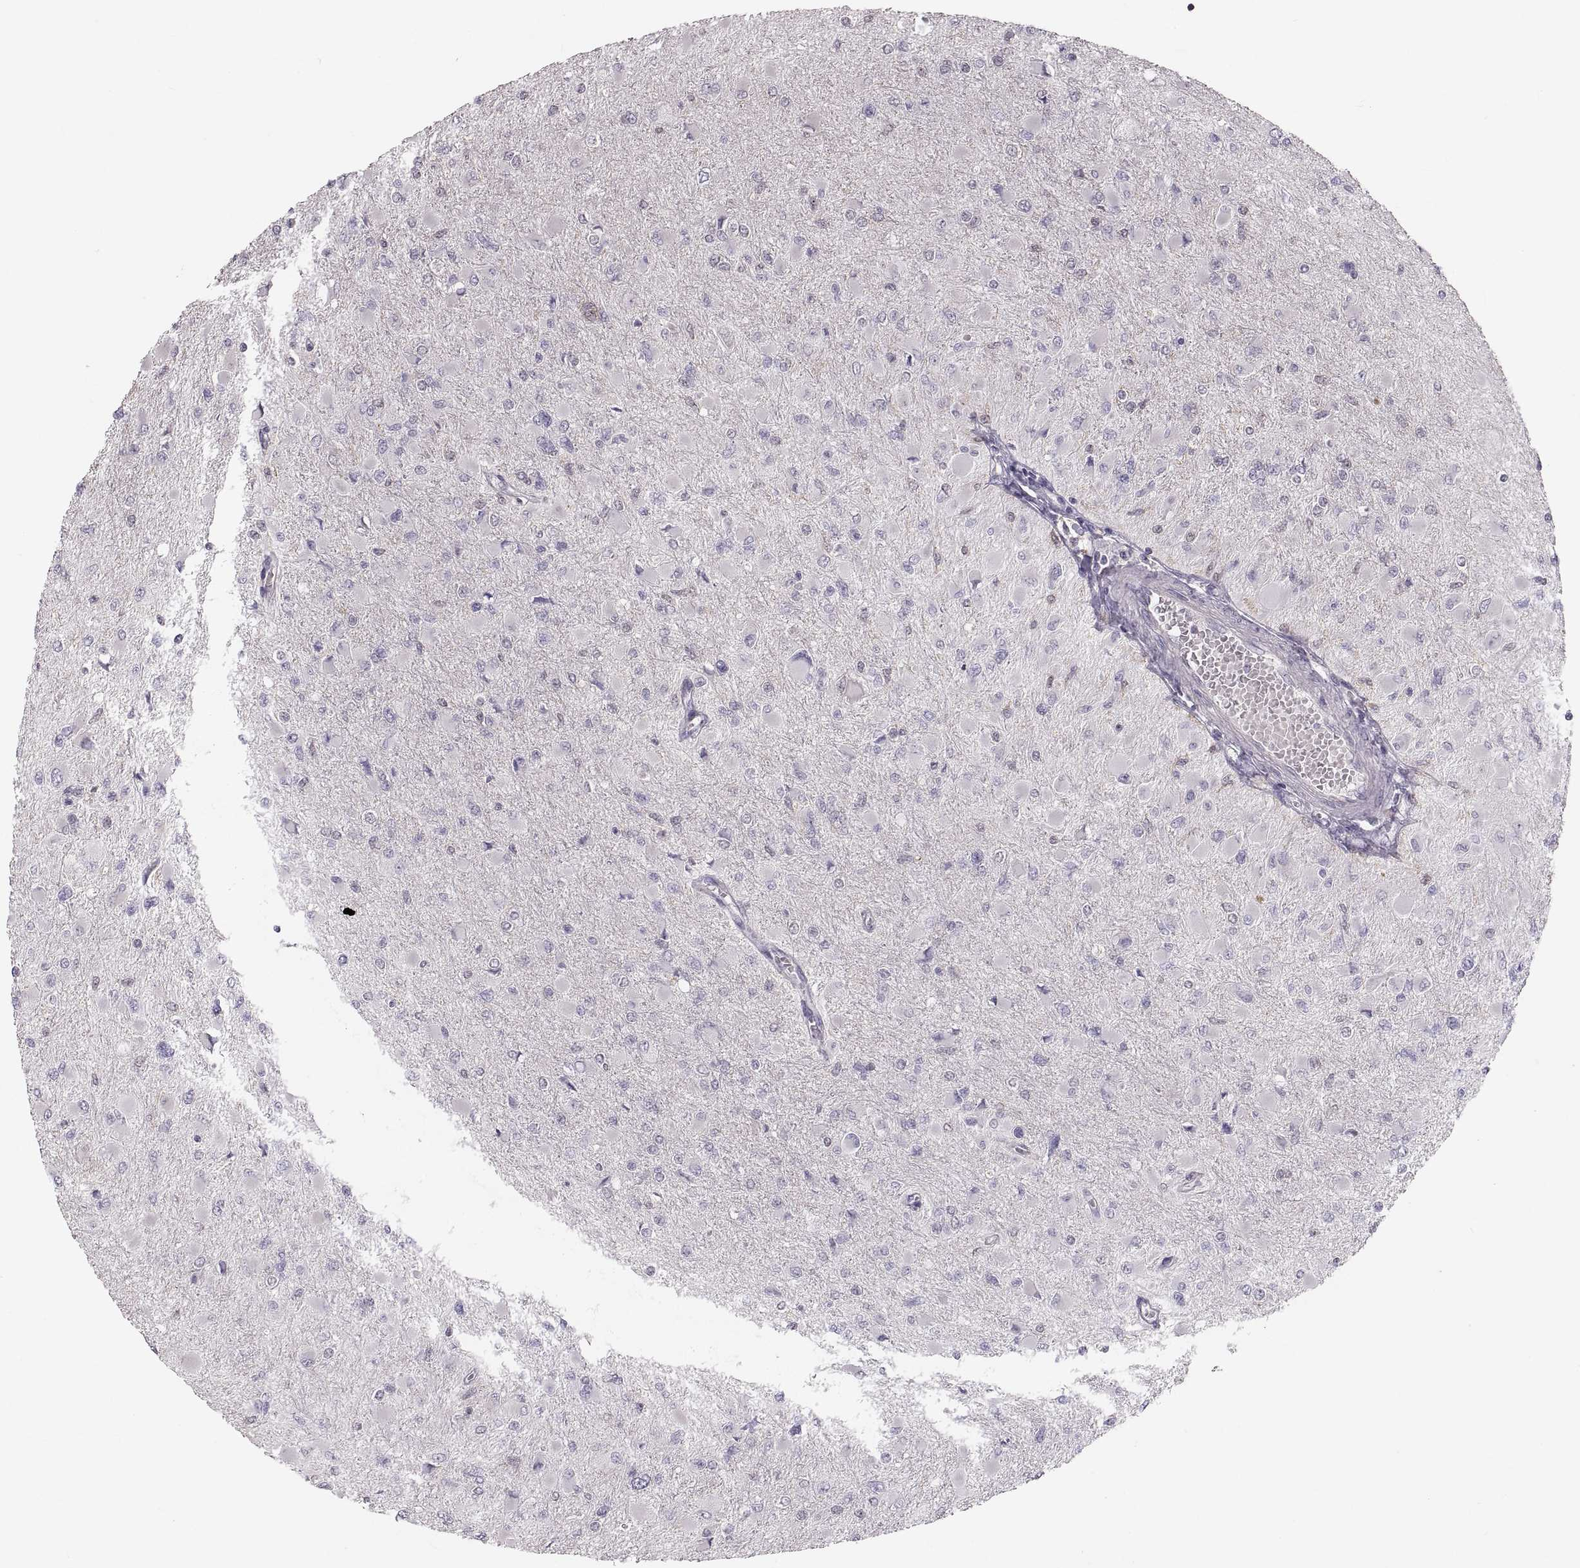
{"staining": {"intensity": "negative", "quantity": "none", "location": "none"}, "tissue": "glioma", "cell_type": "Tumor cells", "image_type": "cancer", "snomed": [{"axis": "morphology", "description": "Glioma, malignant, High grade"}, {"axis": "topography", "description": "Cerebral cortex"}], "caption": "Human glioma stained for a protein using immunohistochemistry (IHC) displays no positivity in tumor cells.", "gene": "RUNDC3A", "patient": {"sex": "female", "age": 36}}